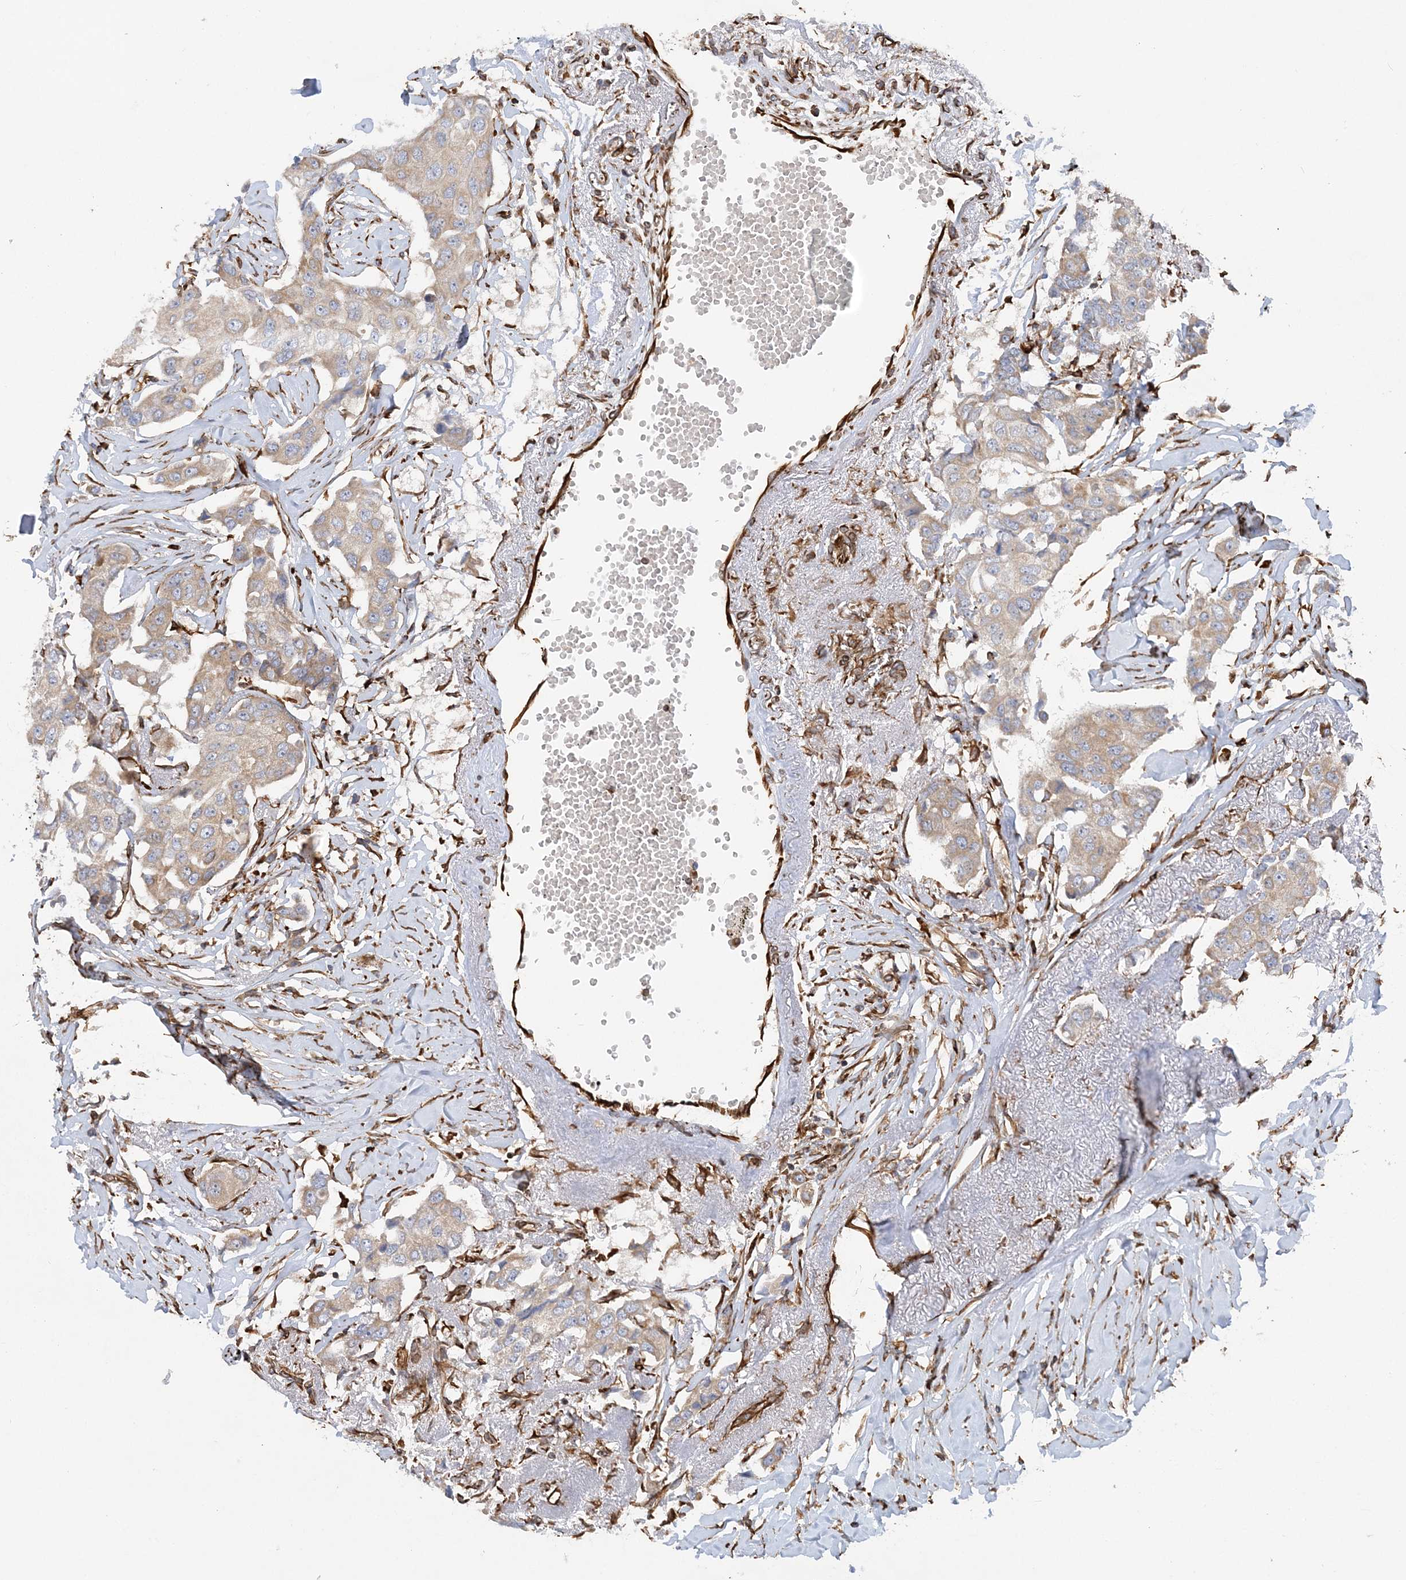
{"staining": {"intensity": "weak", "quantity": ">75%", "location": "cytoplasmic/membranous"}, "tissue": "breast cancer", "cell_type": "Tumor cells", "image_type": "cancer", "snomed": [{"axis": "morphology", "description": "Duct carcinoma"}, {"axis": "topography", "description": "Breast"}], "caption": "Weak cytoplasmic/membranous positivity is identified in about >75% of tumor cells in breast cancer. (IHC, brightfield microscopy, high magnification).", "gene": "FAM114A2", "patient": {"sex": "female", "age": 80}}